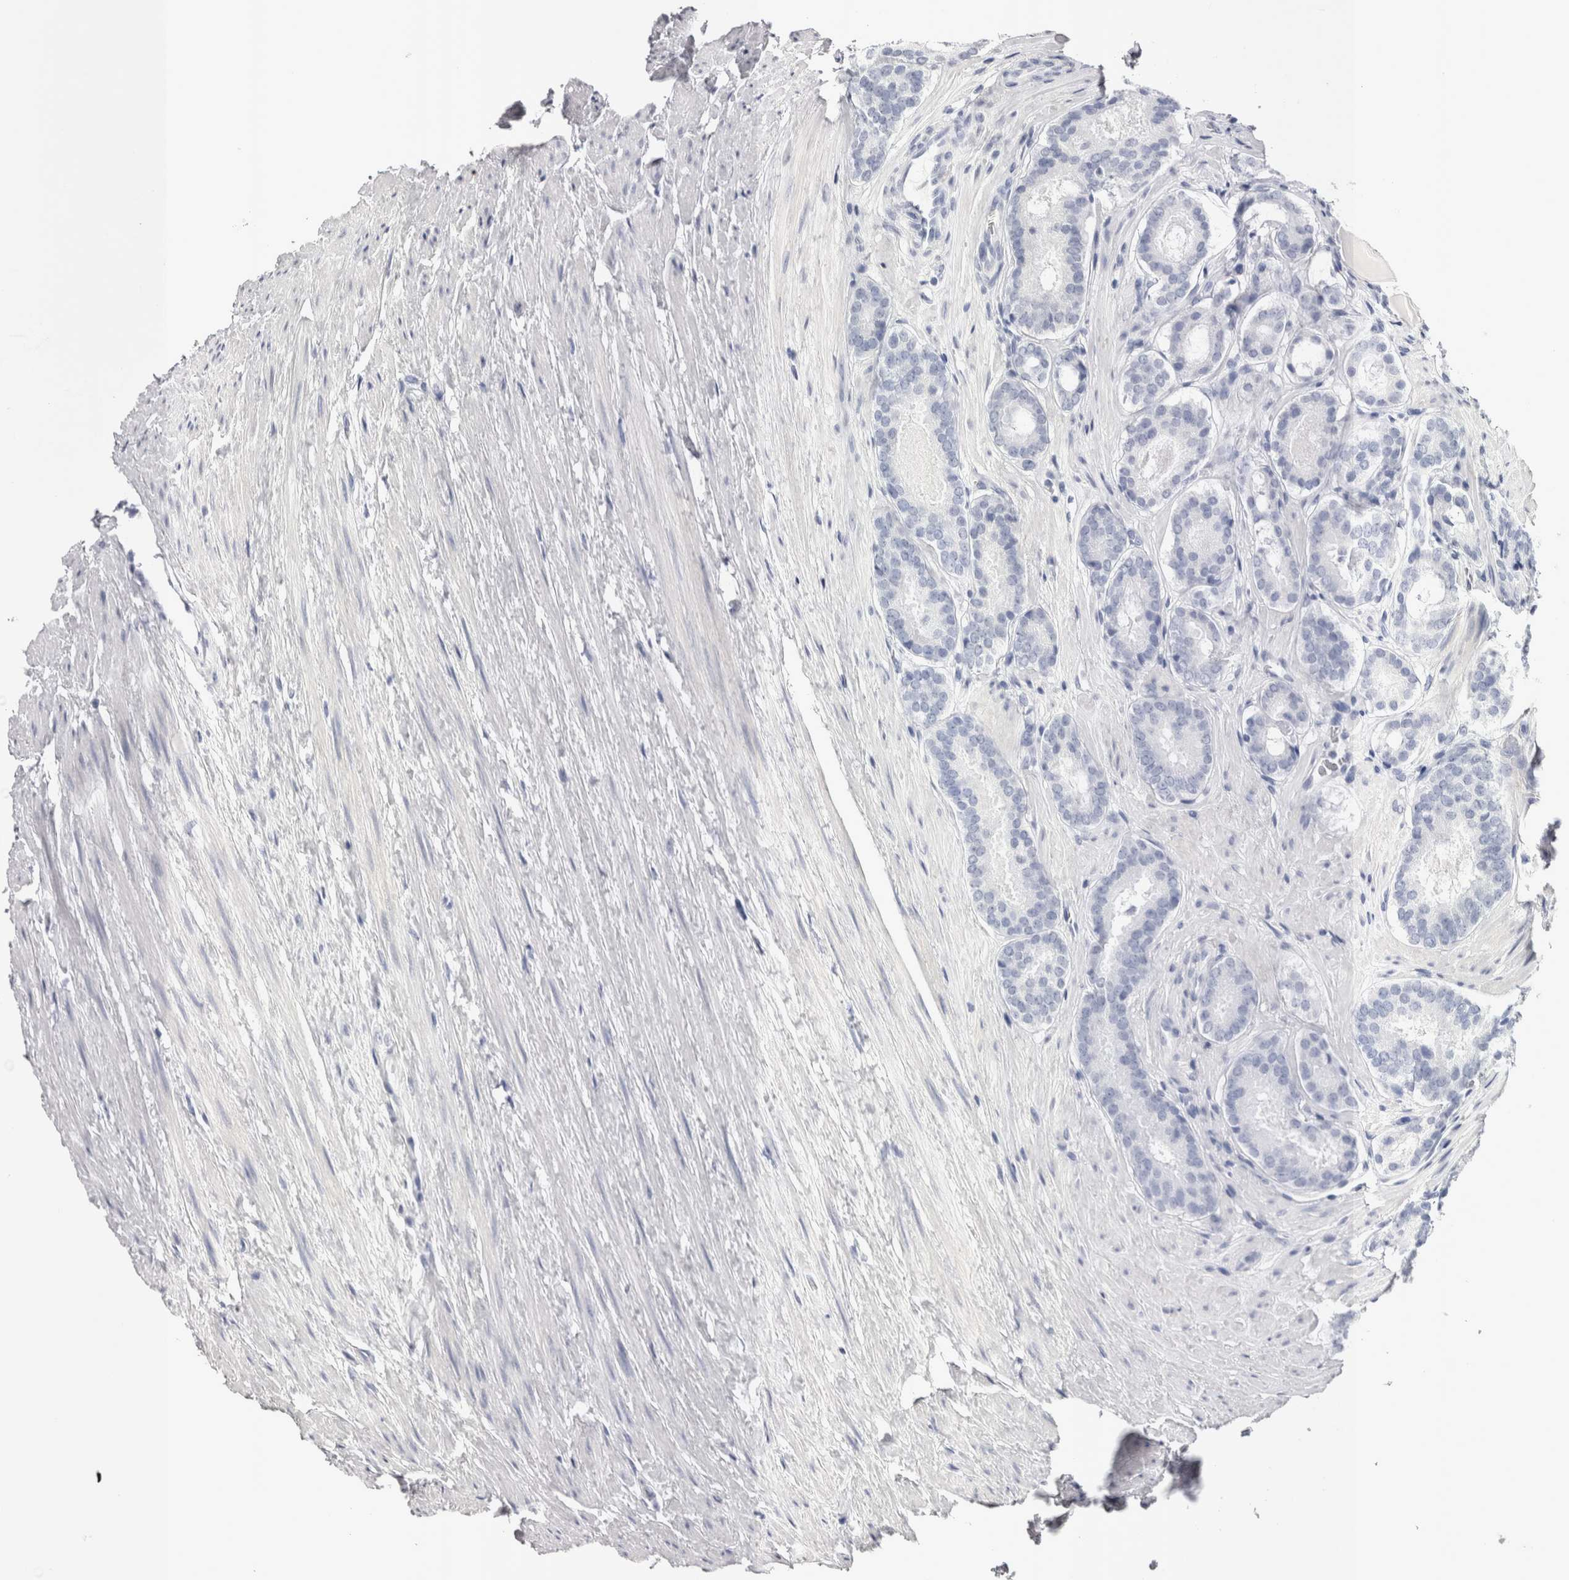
{"staining": {"intensity": "negative", "quantity": "none", "location": "none"}, "tissue": "prostate cancer", "cell_type": "Tumor cells", "image_type": "cancer", "snomed": [{"axis": "morphology", "description": "Adenocarcinoma, Low grade"}, {"axis": "topography", "description": "Prostate"}], "caption": "A high-resolution micrograph shows immunohistochemistry staining of low-grade adenocarcinoma (prostate), which demonstrates no significant staining in tumor cells.", "gene": "PWP2", "patient": {"sex": "male", "age": 69}}